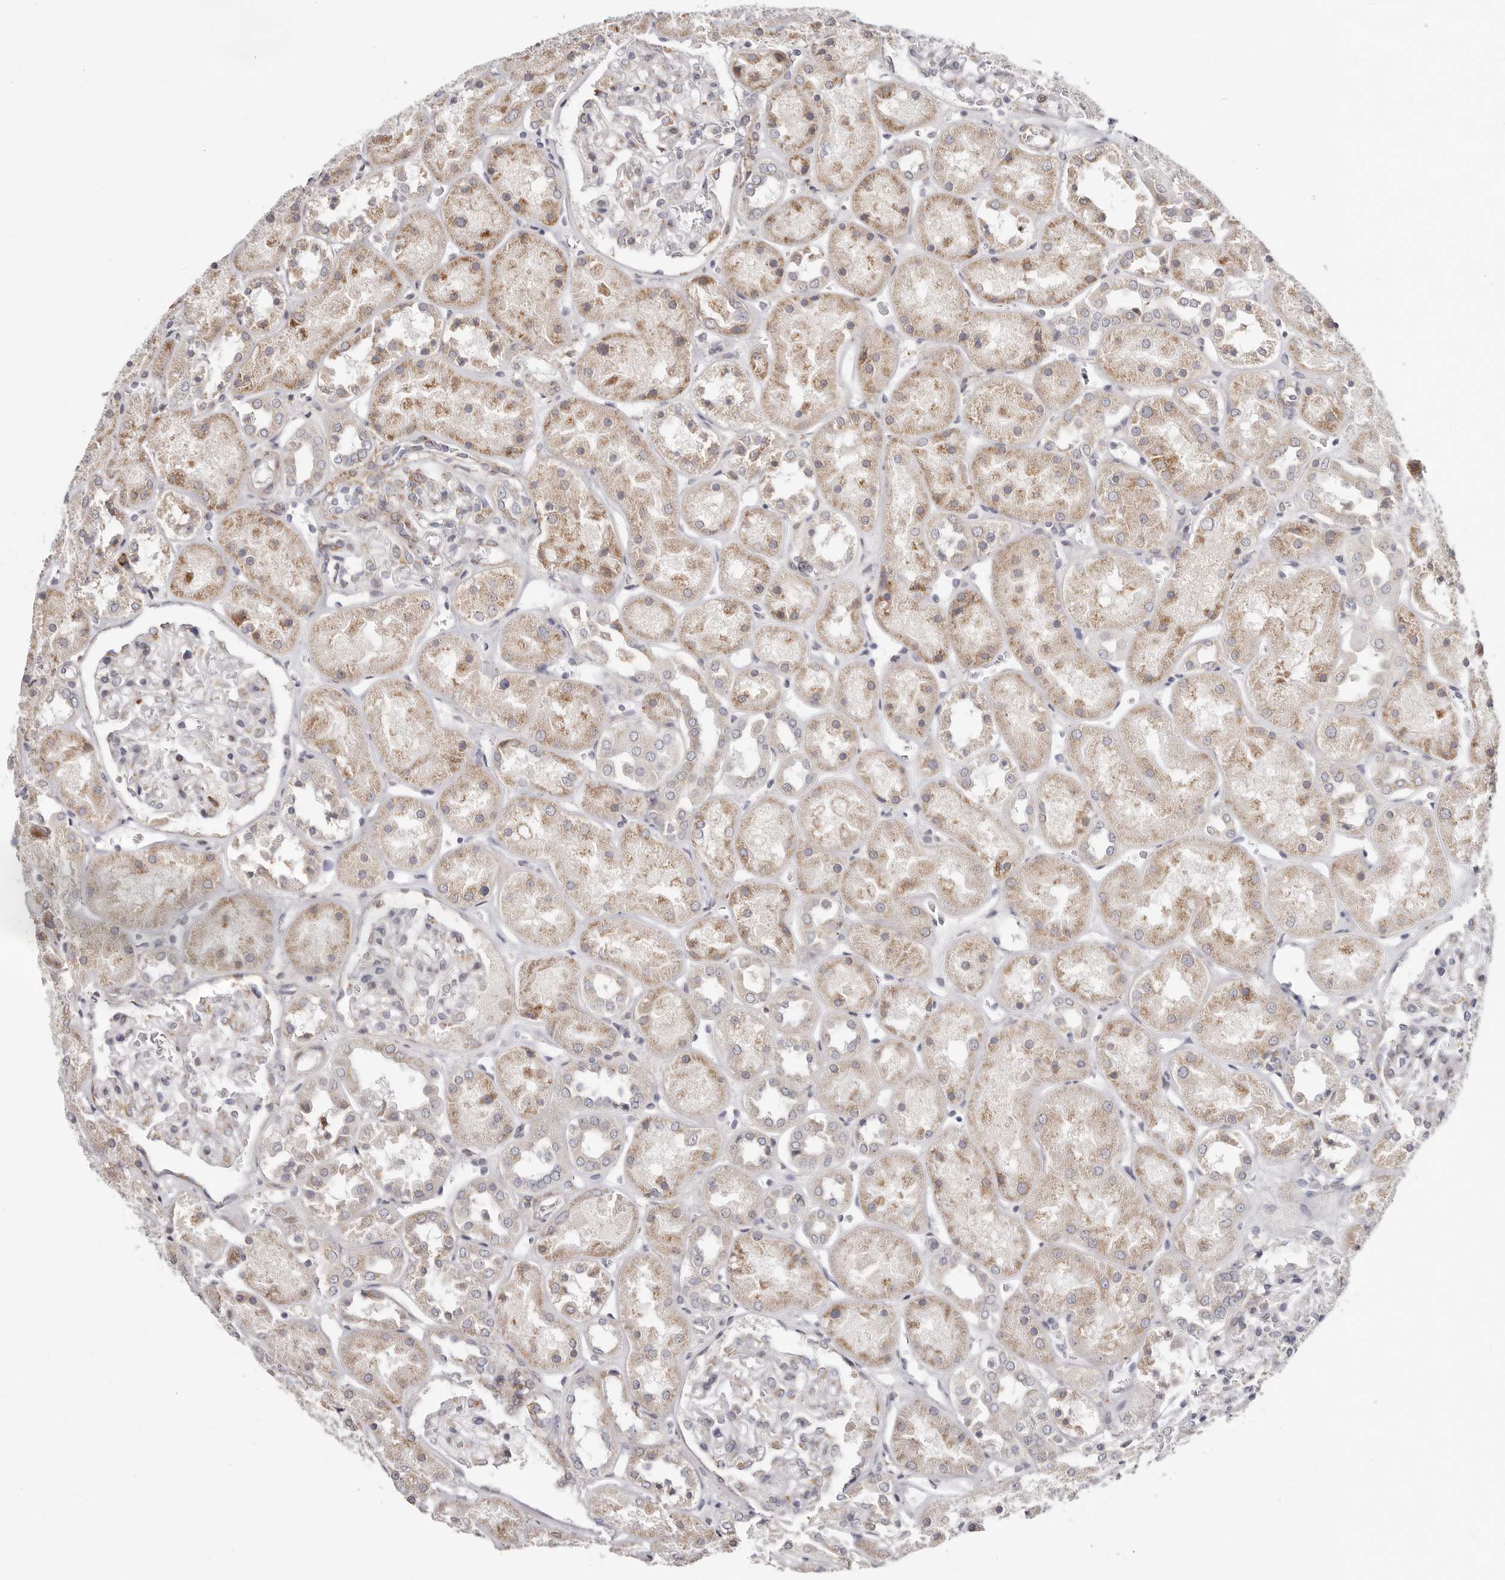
{"staining": {"intensity": "negative", "quantity": "none", "location": "none"}, "tissue": "kidney", "cell_type": "Cells in glomeruli", "image_type": "normal", "snomed": [{"axis": "morphology", "description": "Normal tissue, NOS"}, {"axis": "topography", "description": "Kidney"}], "caption": "Human kidney stained for a protein using immunohistochemistry displays no staining in cells in glomeruli.", "gene": "IL32", "patient": {"sex": "male", "age": 70}}